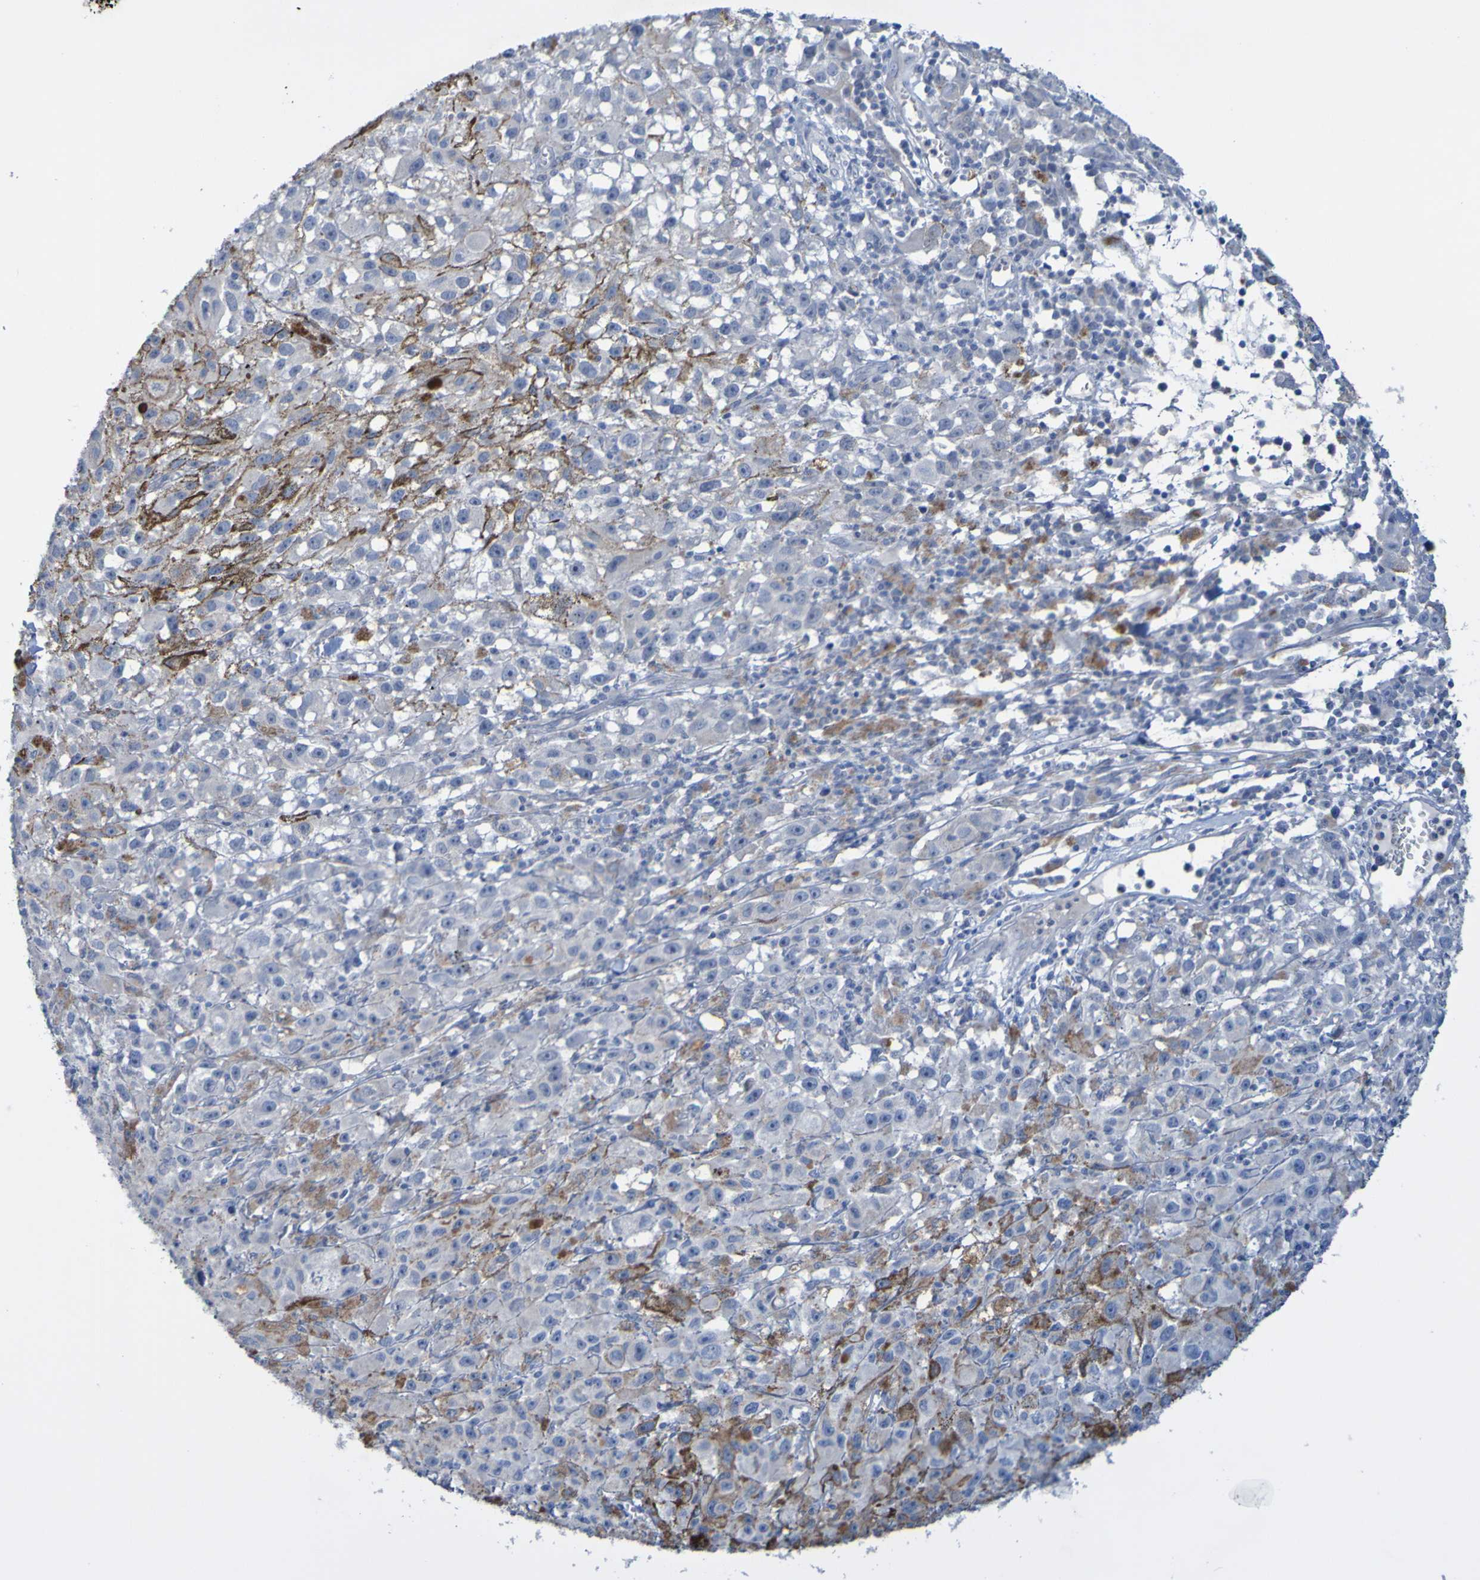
{"staining": {"intensity": "weak", "quantity": "<25%", "location": "cytoplasmic/membranous"}, "tissue": "melanoma", "cell_type": "Tumor cells", "image_type": "cancer", "snomed": [{"axis": "morphology", "description": "Malignant melanoma, NOS"}, {"axis": "topography", "description": "Skin"}], "caption": "Immunohistochemistry micrograph of neoplastic tissue: melanoma stained with DAB (3,3'-diaminobenzidine) exhibits no significant protein staining in tumor cells.", "gene": "ACMSD", "patient": {"sex": "female", "age": 104}}